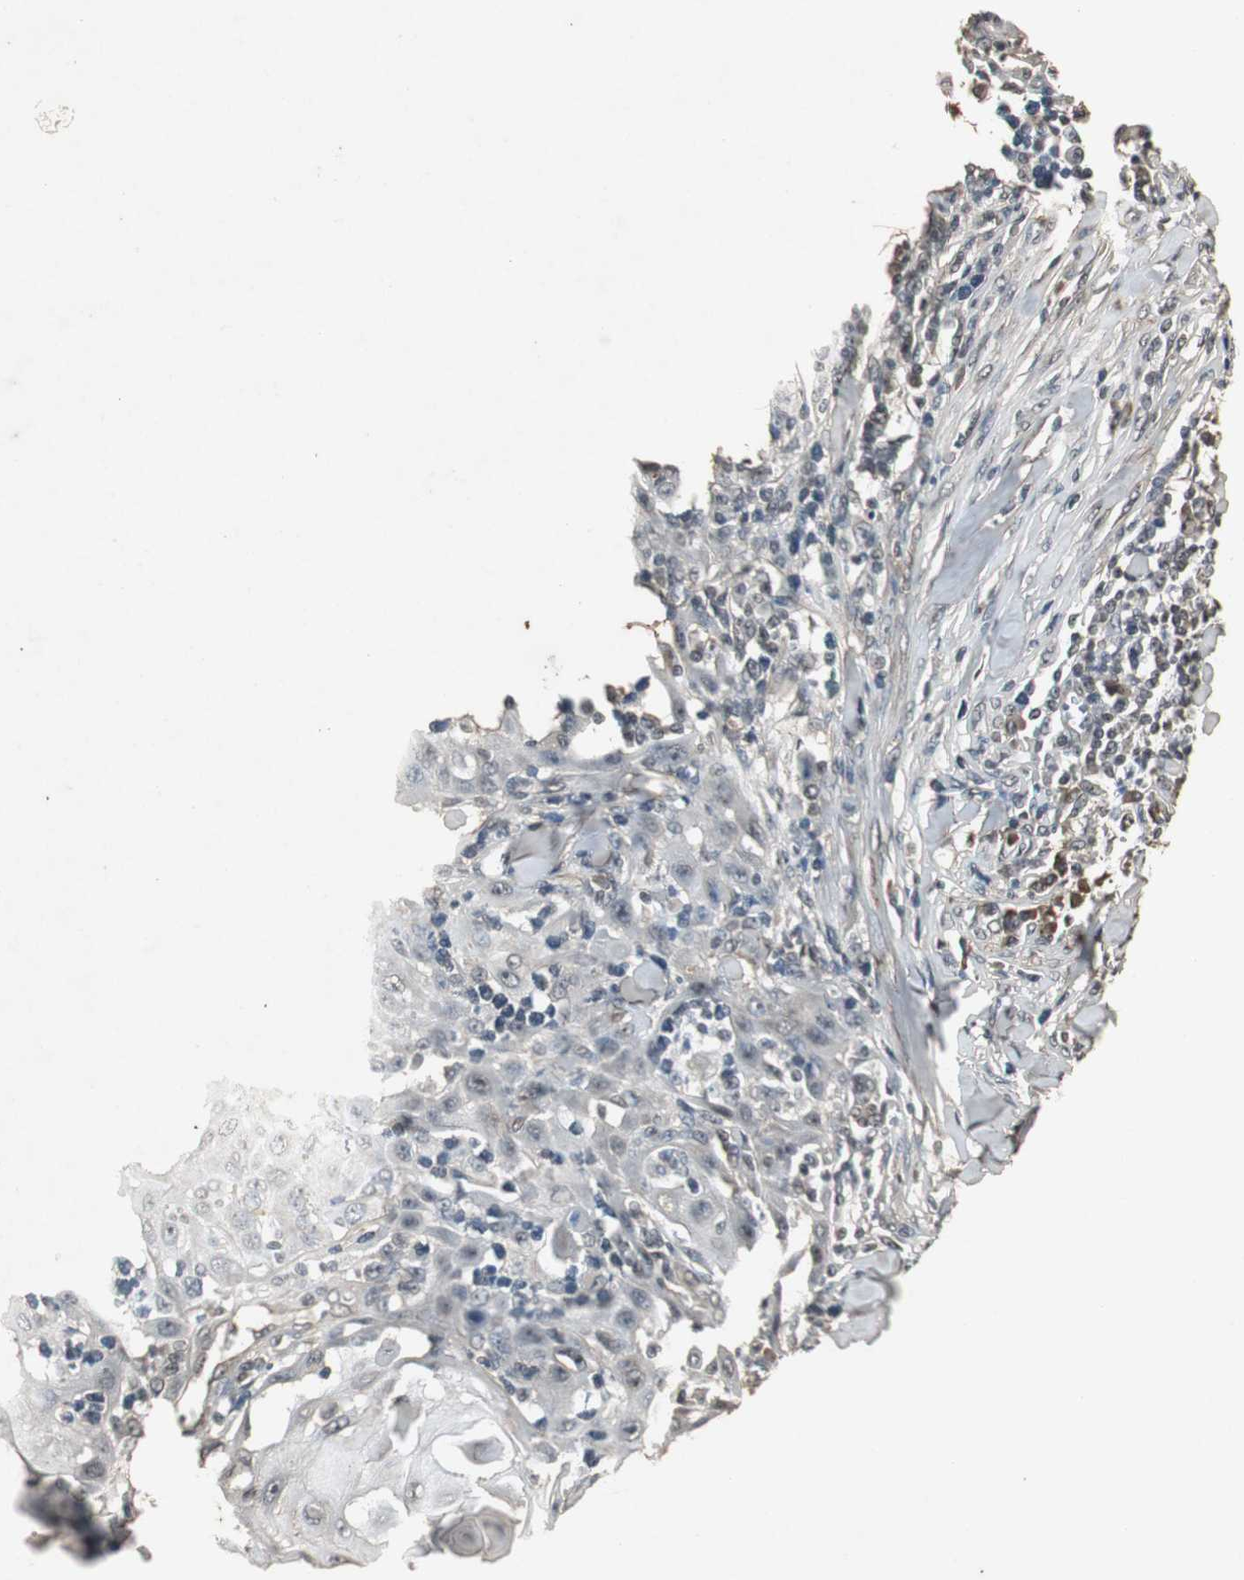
{"staining": {"intensity": "weak", "quantity": "25%-75%", "location": "cytoplasmic/membranous,nuclear"}, "tissue": "skin cancer", "cell_type": "Tumor cells", "image_type": "cancer", "snomed": [{"axis": "morphology", "description": "Squamous cell carcinoma, NOS"}, {"axis": "topography", "description": "Skin"}], "caption": "Weak cytoplasmic/membranous and nuclear positivity for a protein is identified in approximately 25%-75% of tumor cells of skin cancer using immunohistochemistry (IHC).", "gene": "EMX1", "patient": {"sex": "male", "age": 24}}